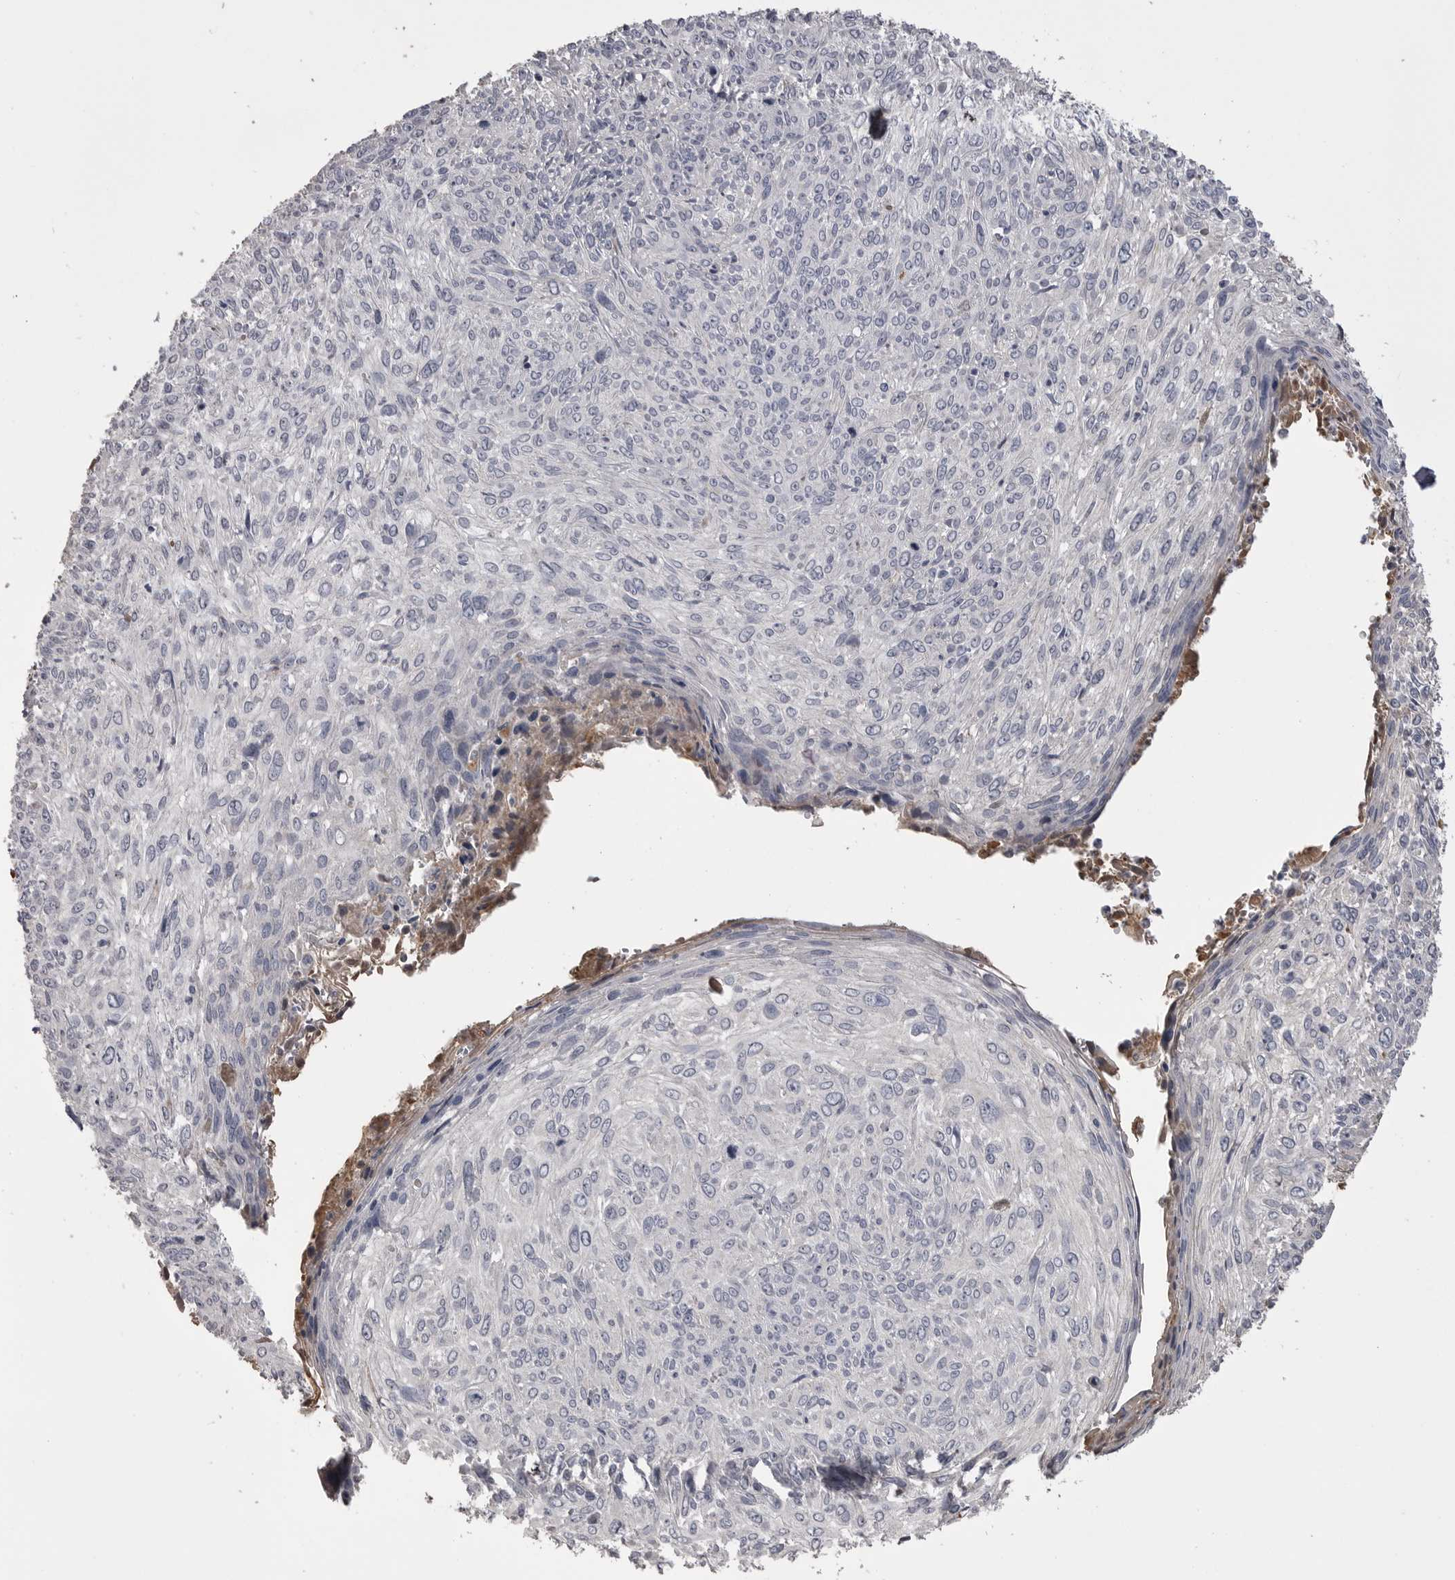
{"staining": {"intensity": "negative", "quantity": "none", "location": "none"}, "tissue": "cervical cancer", "cell_type": "Tumor cells", "image_type": "cancer", "snomed": [{"axis": "morphology", "description": "Squamous cell carcinoma, NOS"}, {"axis": "topography", "description": "Cervix"}], "caption": "Immunohistochemical staining of squamous cell carcinoma (cervical) shows no significant expression in tumor cells.", "gene": "AHSG", "patient": {"sex": "female", "age": 51}}